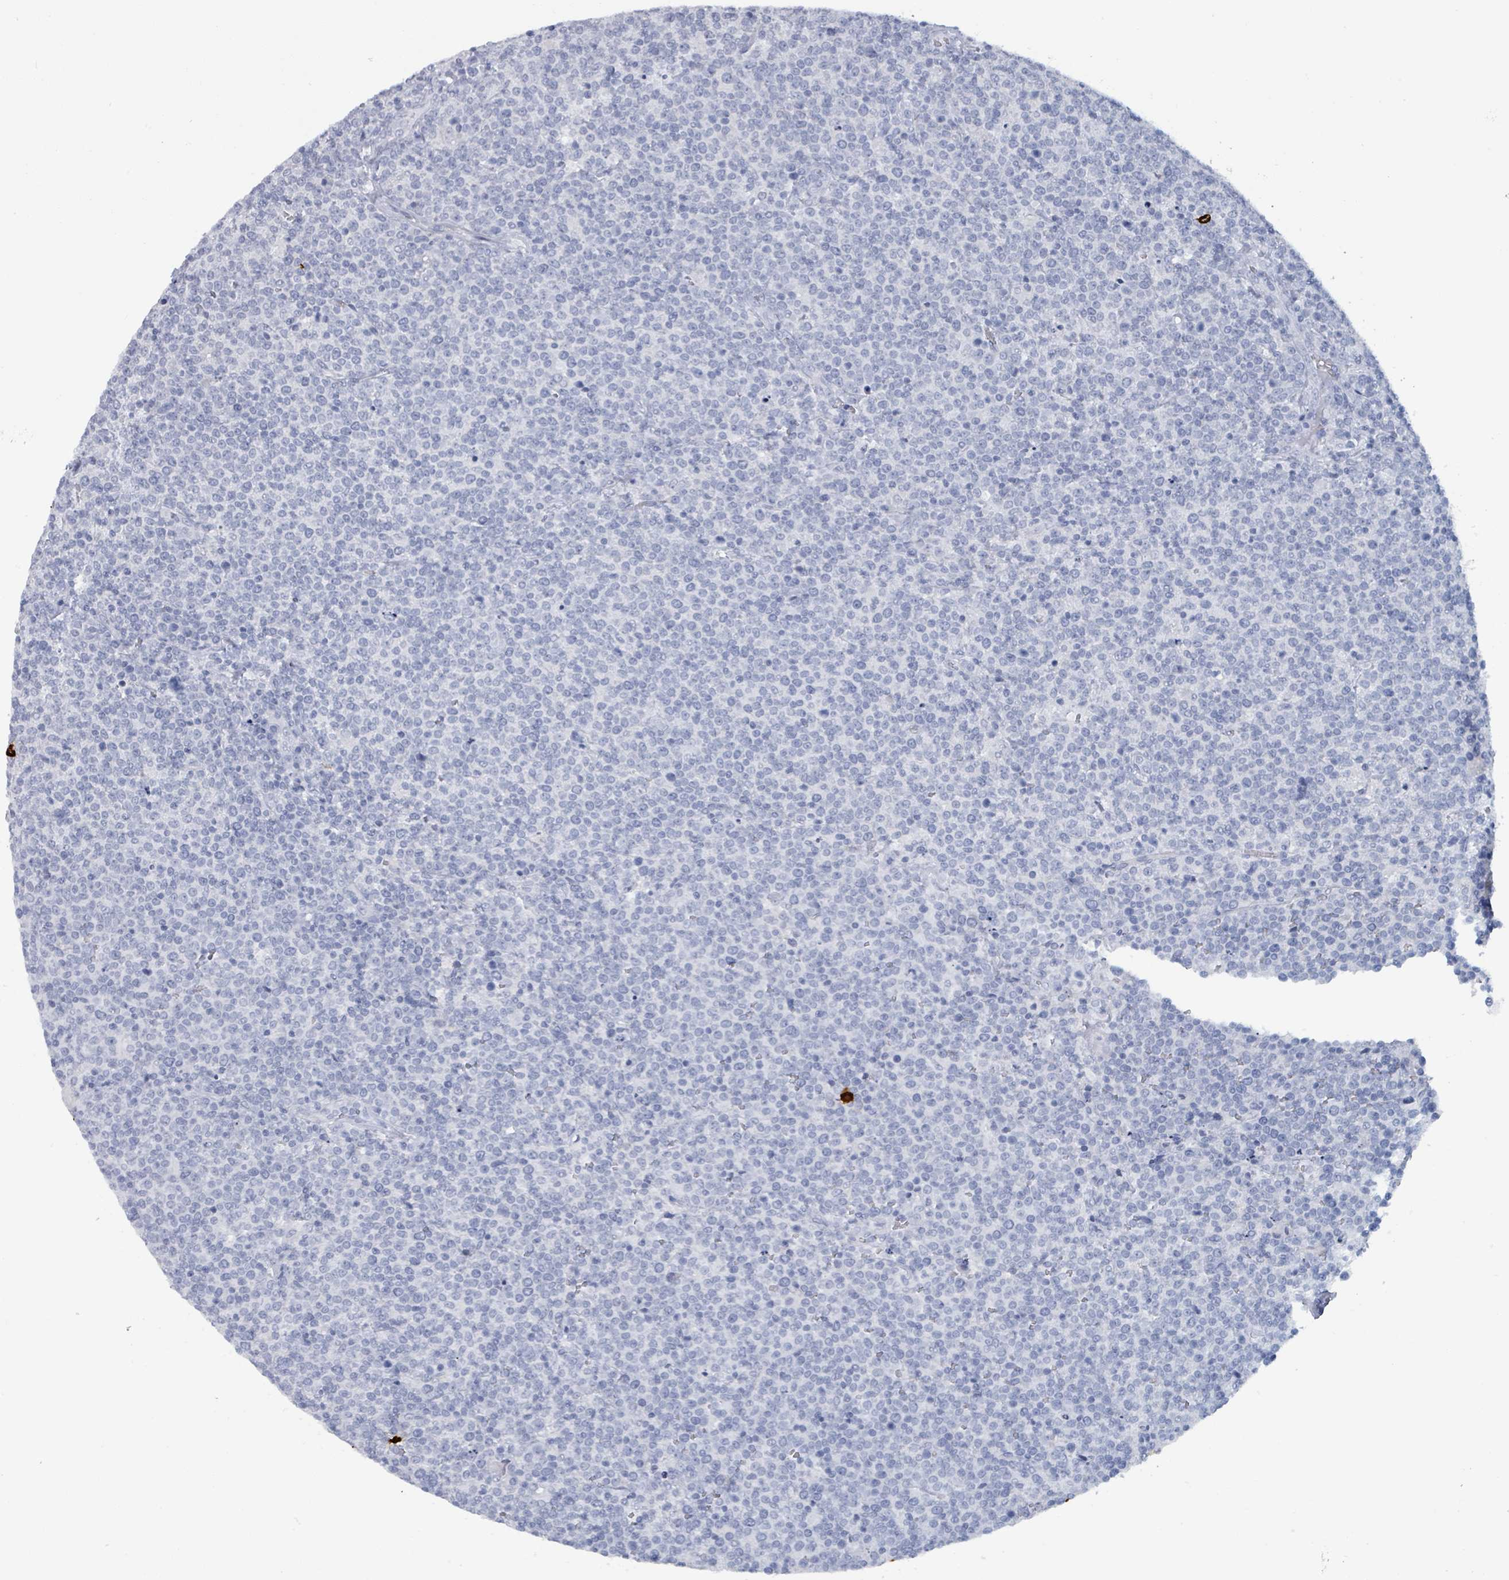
{"staining": {"intensity": "negative", "quantity": "none", "location": "none"}, "tissue": "lymphoma", "cell_type": "Tumor cells", "image_type": "cancer", "snomed": [{"axis": "morphology", "description": "Malignant lymphoma, non-Hodgkin's type, High grade"}, {"axis": "topography", "description": "Lymph node"}], "caption": "A histopathology image of human high-grade malignant lymphoma, non-Hodgkin's type is negative for staining in tumor cells.", "gene": "VPS13D", "patient": {"sex": "male", "age": 61}}